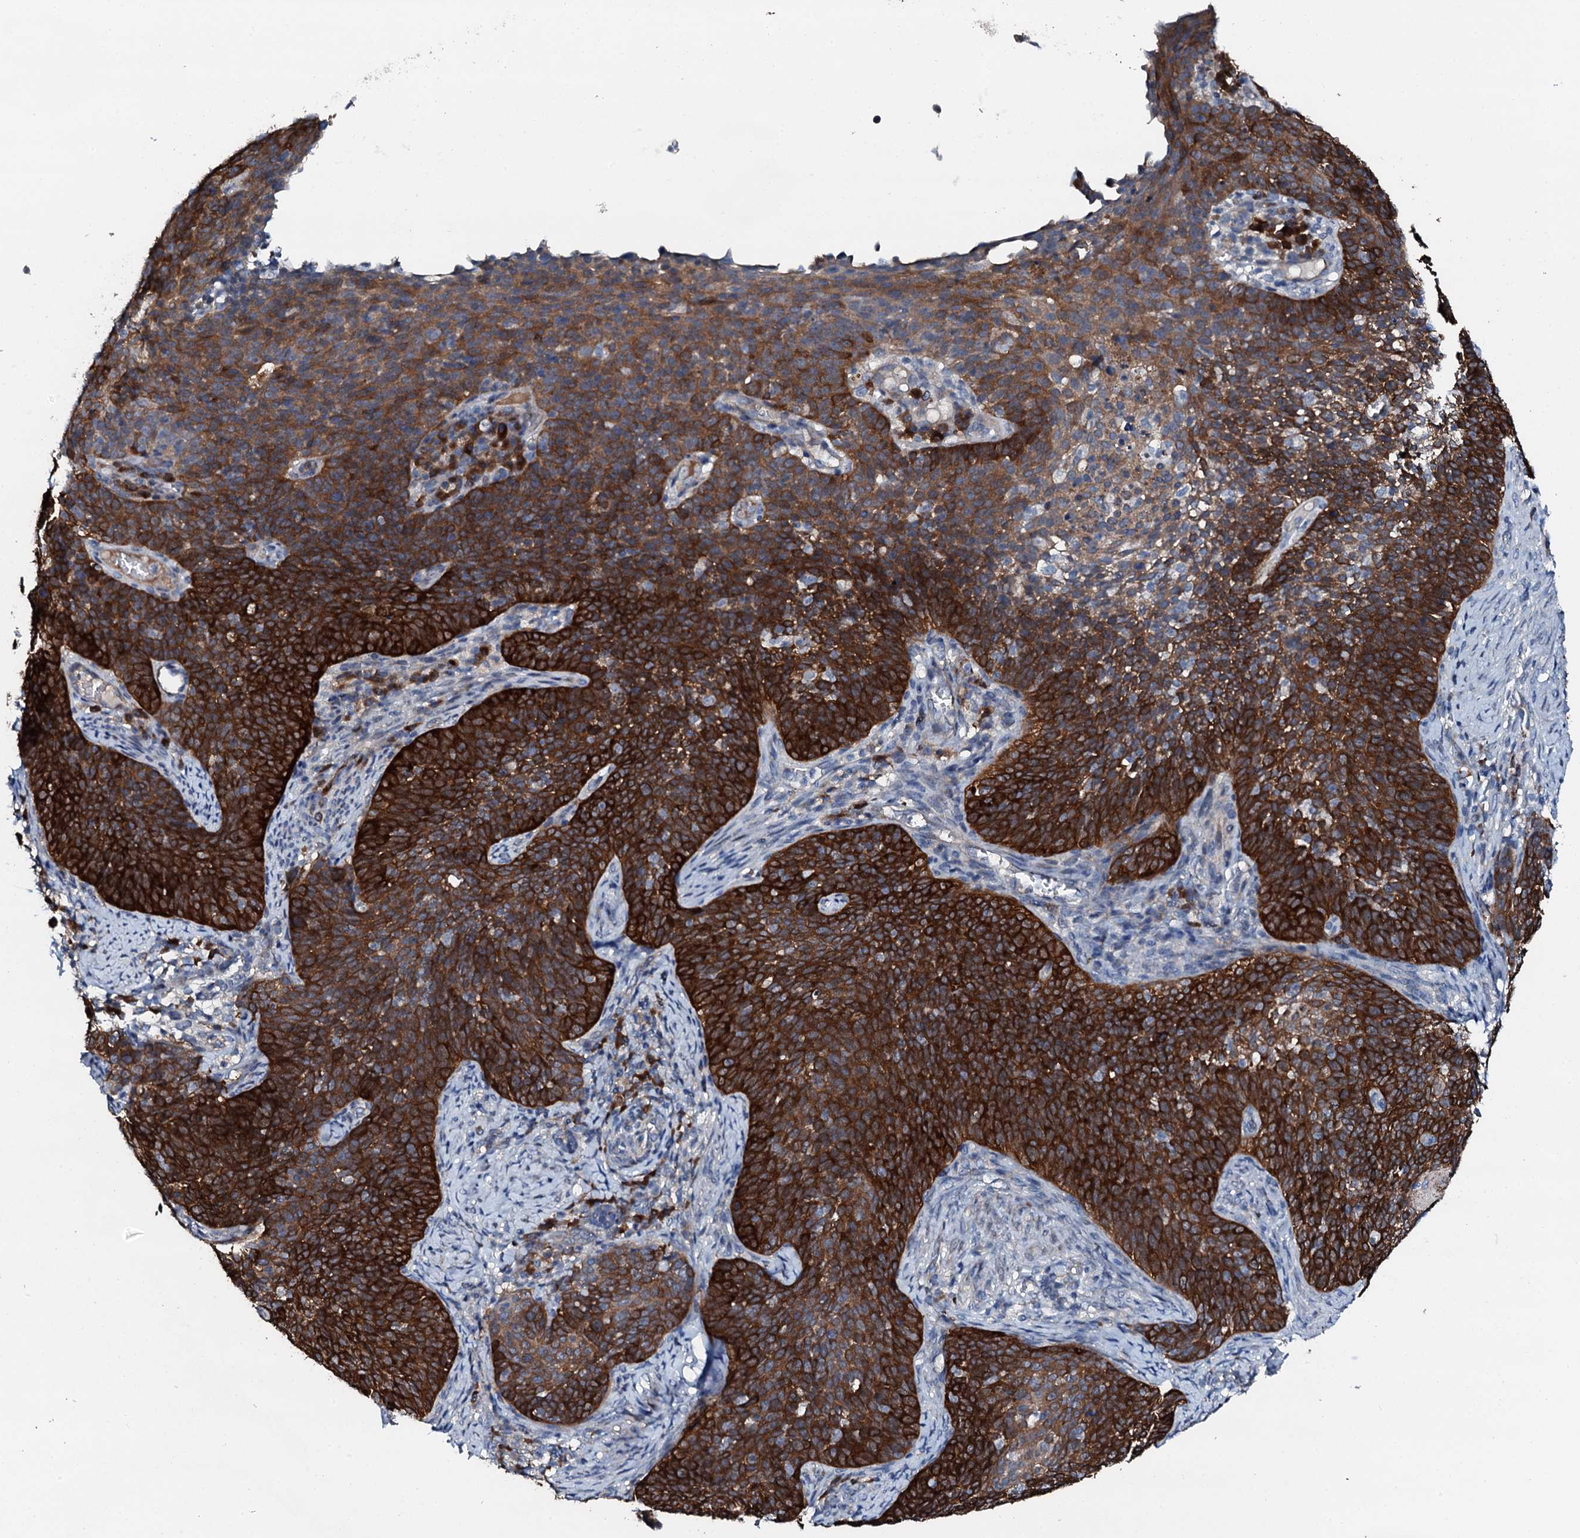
{"staining": {"intensity": "strong", "quantity": ">75%", "location": "cytoplasmic/membranous"}, "tissue": "cervical cancer", "cell_type": "Tumor cells", "image_type": "cancer", "snomed": [{"axis": "morphology", "description": "Normal tissue, NOS"}, {"axis": "morphology", "description": "Squamous cell carcinoma, NOS"}, {"axis": "topography", "description": "Cervix"}], "caption": "Immunohistochemical staining of human squamous cell carcinoma (cervical) demonstrates high levels of strong cytoplasmic/membranous expression in about >75% of tumor cells.", "gene": "GFOD2", "patient": {"sex": "female", "age": 39}}